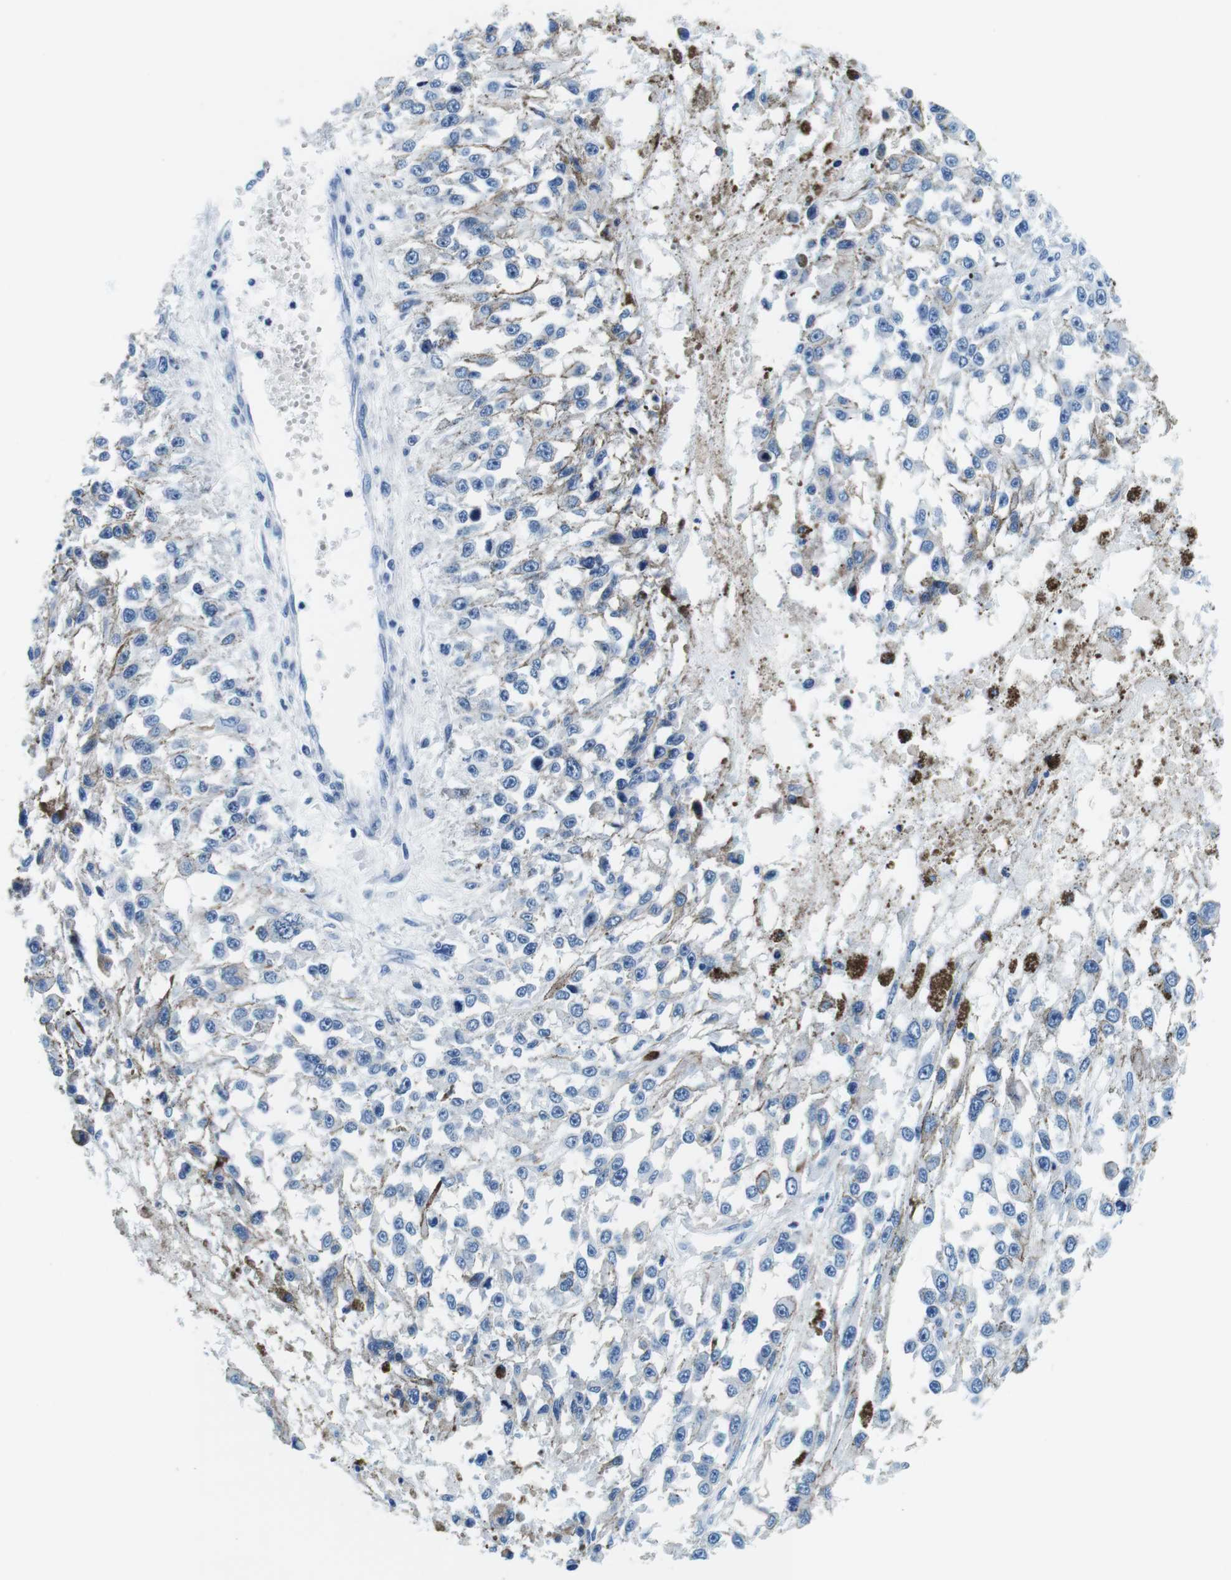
{"staining": {"intensity": "negative", "quantity": "none", "location": "none"}, "tissue": "melanoma", "cell_type": "Tumor cells", "image_type": "cancer", "snomed": [{"axis": "morphology", "description": "Malignant melanoma, Metastatic site"}, {"axis": "topography", "description": "Lymph node"}], "caption": "Human melanoma stained for a protein using IHC shows no positivity in tumor cells.", "gene": "ELANE", "patient": {"sex": "male", "age": 59}}